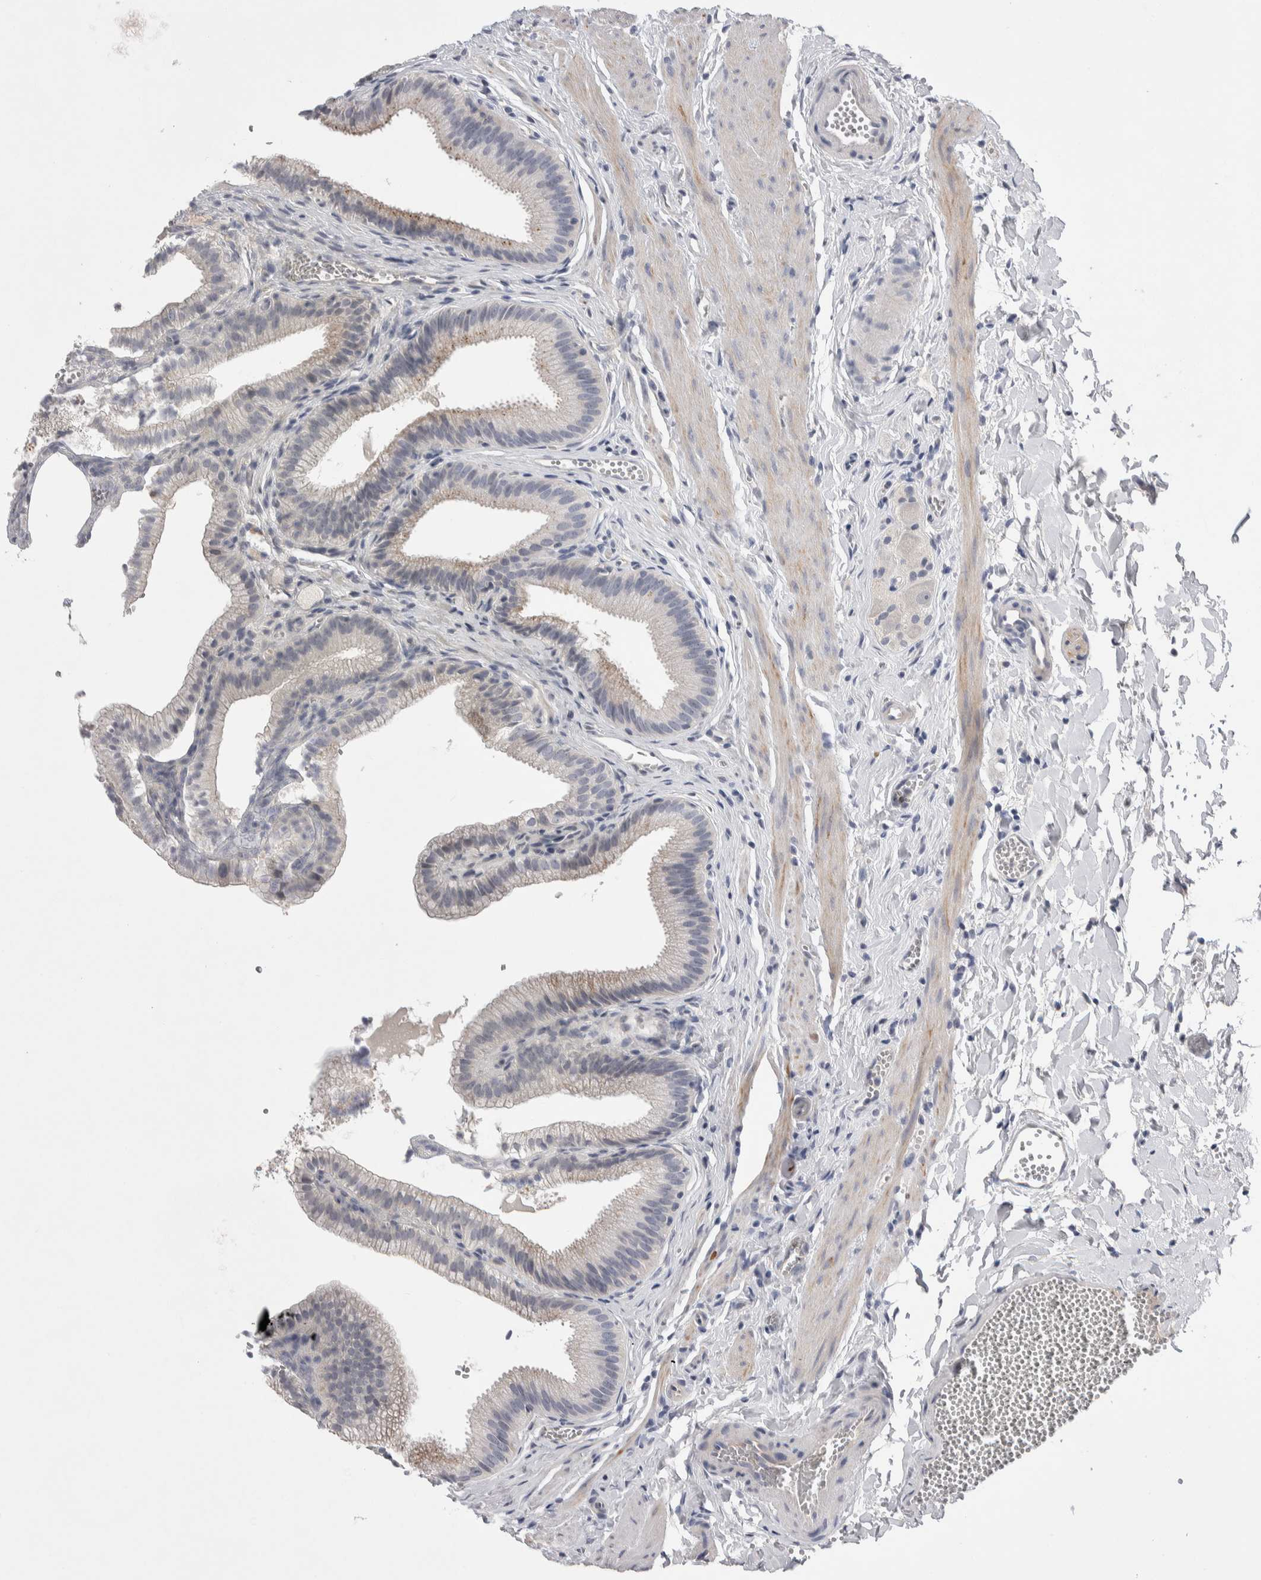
{"staining": {"intensity": "negative", "quantity": "none", "location": "none"}, "tissue": "gallbladder", "cell_type": "Glandular cells", "image_type": "normal", "snomed": [{"axis": "morphology", "description": "Normal tissue, NOS"}, {"axis": "topography", "description": "Gallbladder"}], "caption": "This photomicrograph is of unremarkable gallbladder stained with IHC to label a protein in brown with the nuclei are counter-stained blue. There is no positivity in glandular cells.", "gene": "CEP131", "patient": {"sex": "male", "age": 38}}